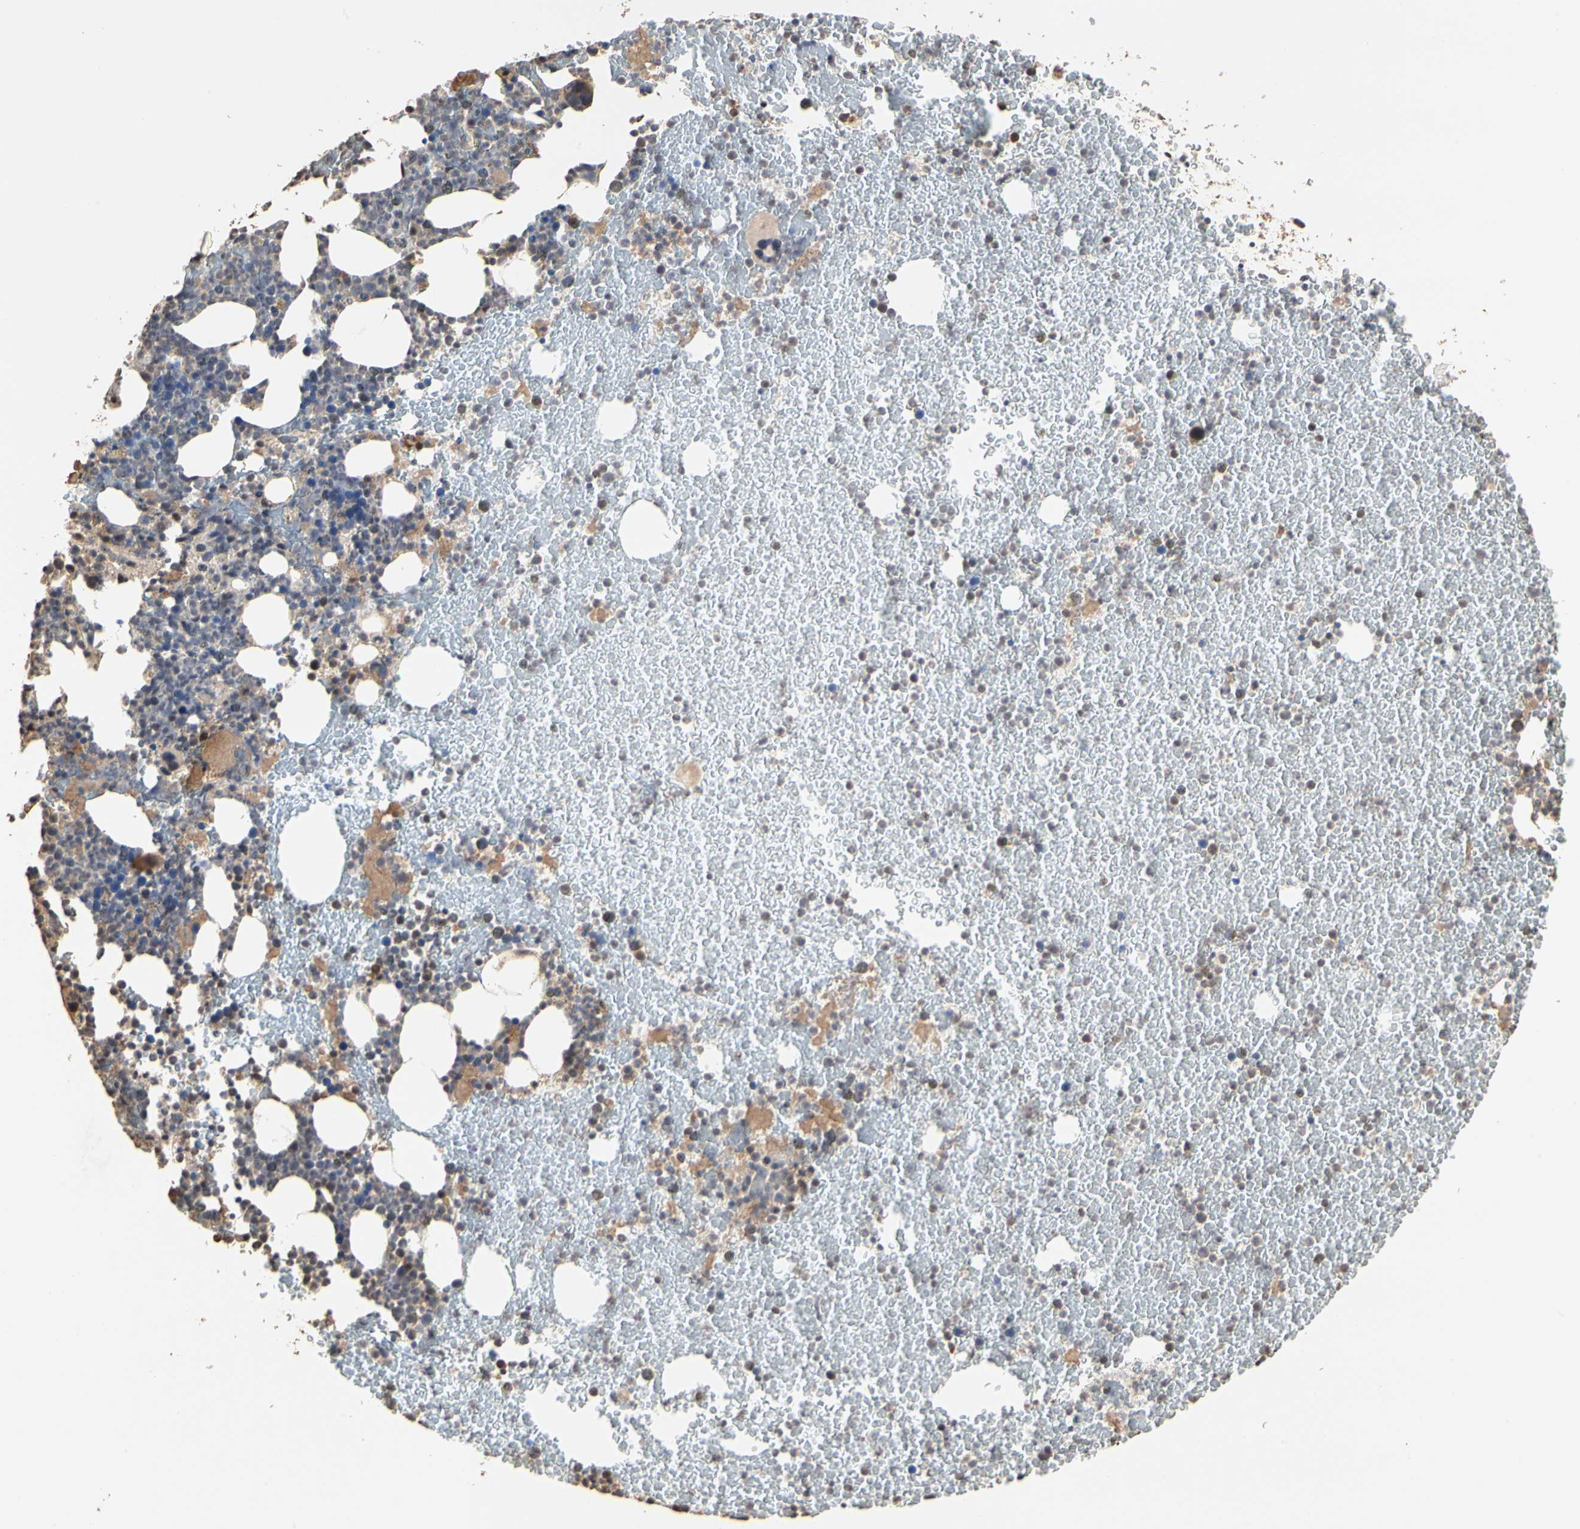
{"staining": {"intensity": "moderate", "quantity": "<25%", "location": "cytoplasmic/membranous"}, "tissue": "bone marrow", "cell_type": "Hematopoietic cells", "image_type": "normal", "snomed": [{"axis": "morphology", "description": "Normal tissue, NOS"}, {"axis": "topography", "description": "Bone marrow"}], "caption": "High-magnification brightfield microscopy of normal bone marrow stained with DAB (3,3'-diaminobenzidine) (brown) and counterstained with hematoxylin (blue). hematopoietic cells exhibit moderate cytoplasmic/membranous expression is appreciated in about<25% of cells. Nuclei are stained in blue.", "gene": "TAOK1", "patient": {"sex": "female", "age": 52}}